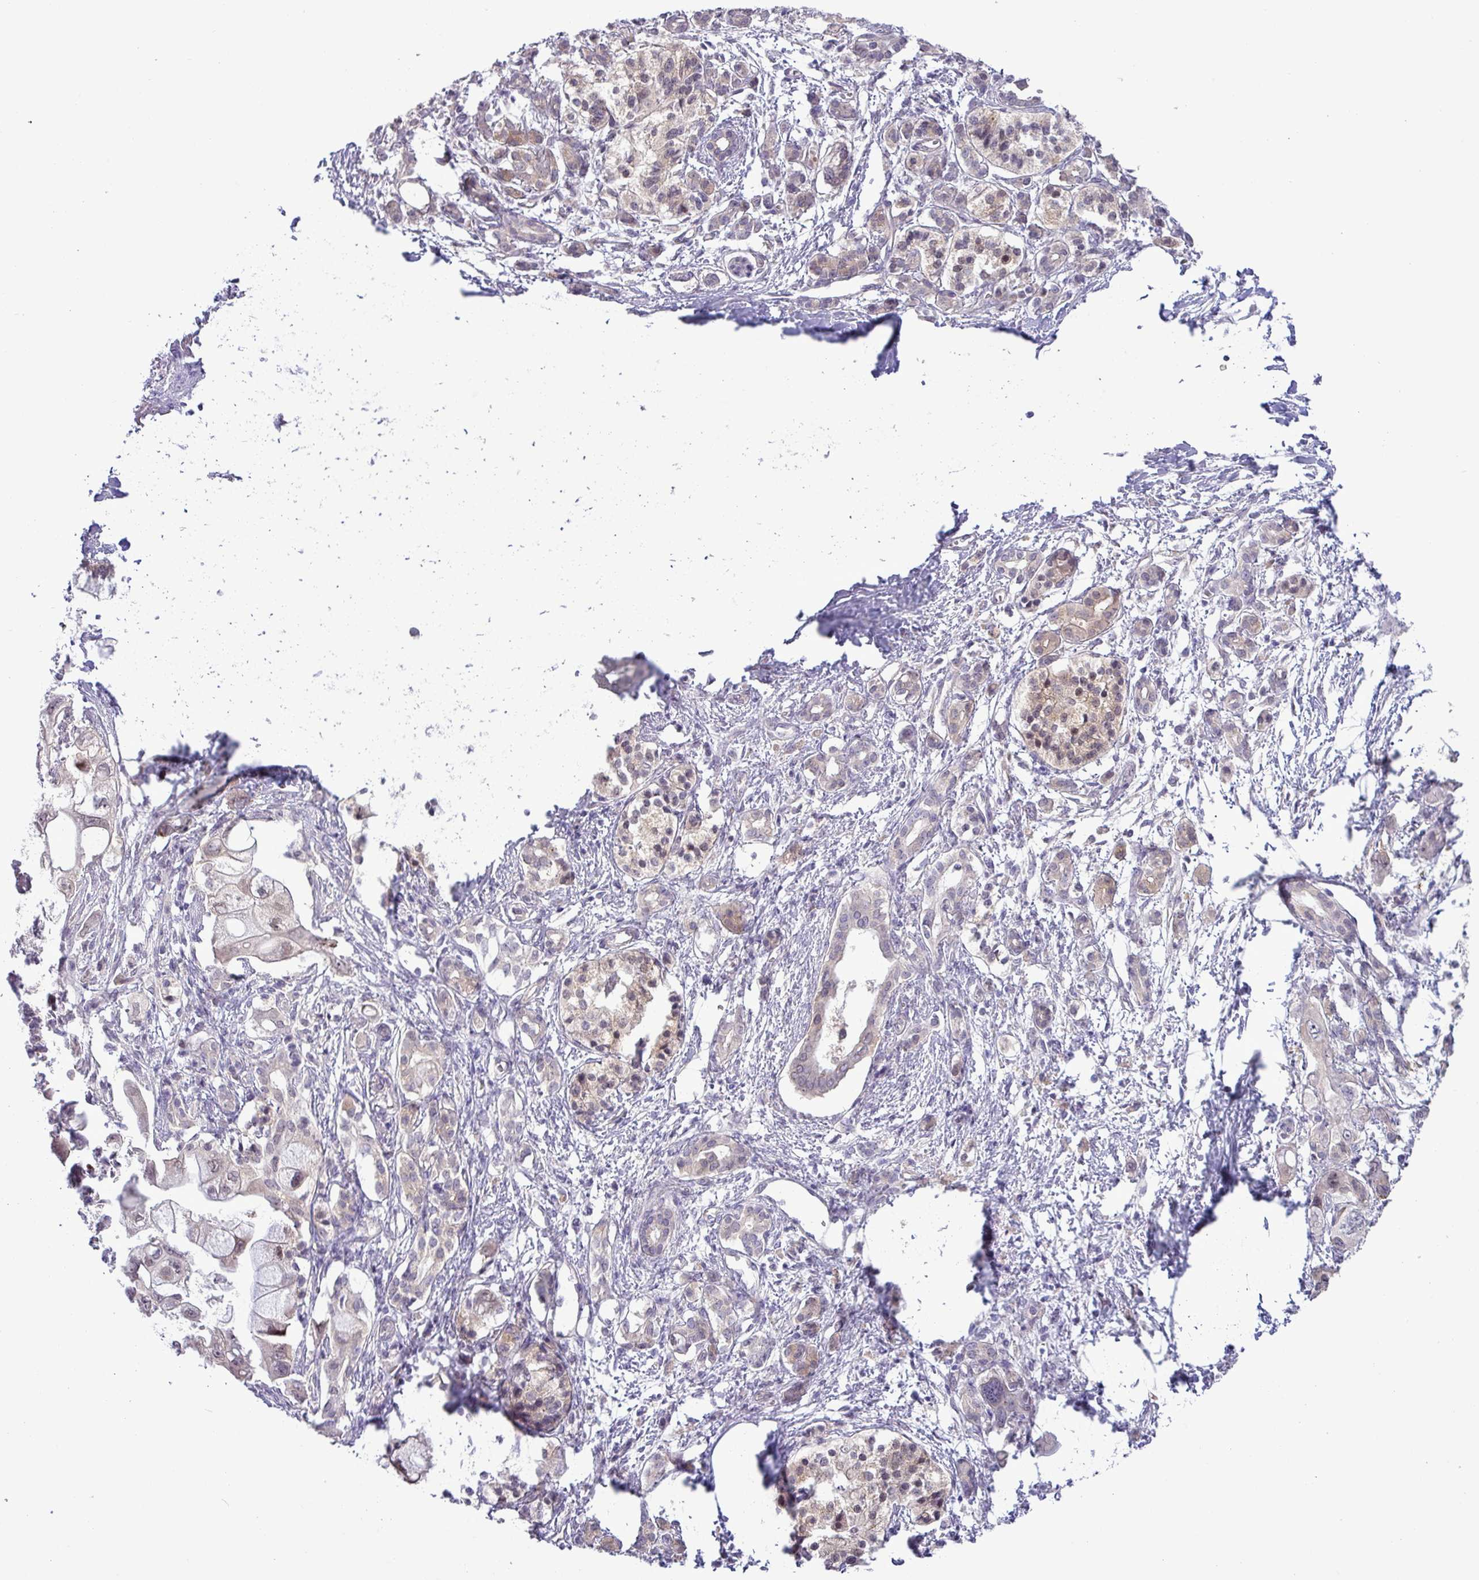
{"staining": {"intensity": "moderate", "quantity": "<25%", "location": "cytoplasmic/membranous"}, "tissue": "pancreatic cancer", "cell_type": "Tumor cells", "image_type": "cancer", "snomed": [{"axis": "morphology", "description": "Adenocarcinoma, NOS"}, {"axis": "topography", "description": "Pancreas"}], "caption": "Immunohistochemical staining of pancreatic cancer (adenocarcinoma) exhibits moderate cytoplasmic/membranous protein expression in about <25% of tumor cells.", "gene": "RIPPLY1", "patient": {"sex": "male", "age": 68}}